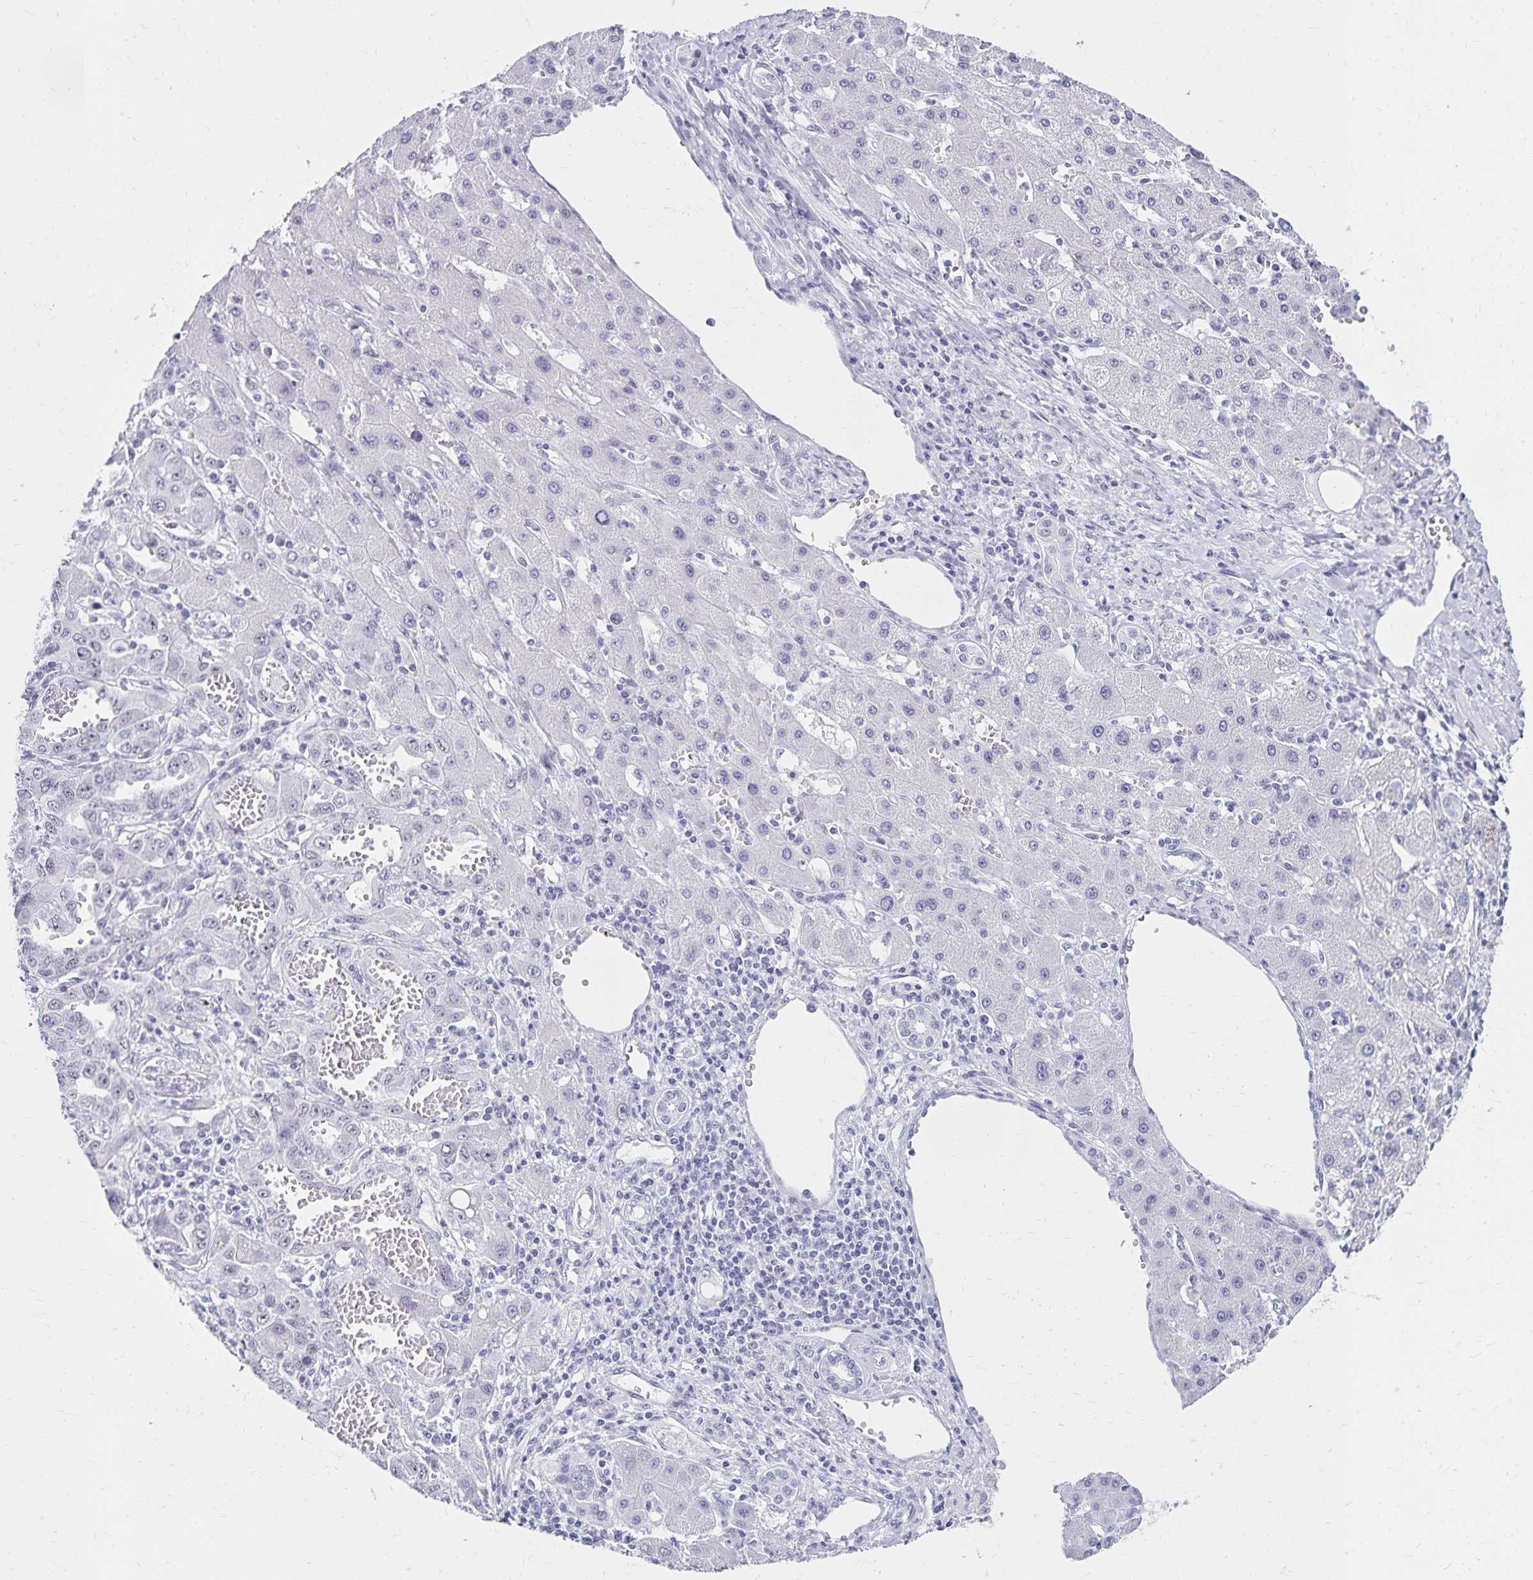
{"staining": {"intensity": "negative", "quantity": "none", "location": "none"}, "tissue": "liver cancer", "cell_type": "Tumor cells", "image_type": "cancer", "snomed": [{"axis": "morphology", "description": "Cholangiocarcinoma"}, {"axis": "topography", "description": "Liver"}], "caption": "Immunohistochemistry of human liver cancer (cholangiocarcinoma) displays no positivity in tumor cells.", "gene": "C20orf85", "patient": {"sex": "male", "age": 59}}